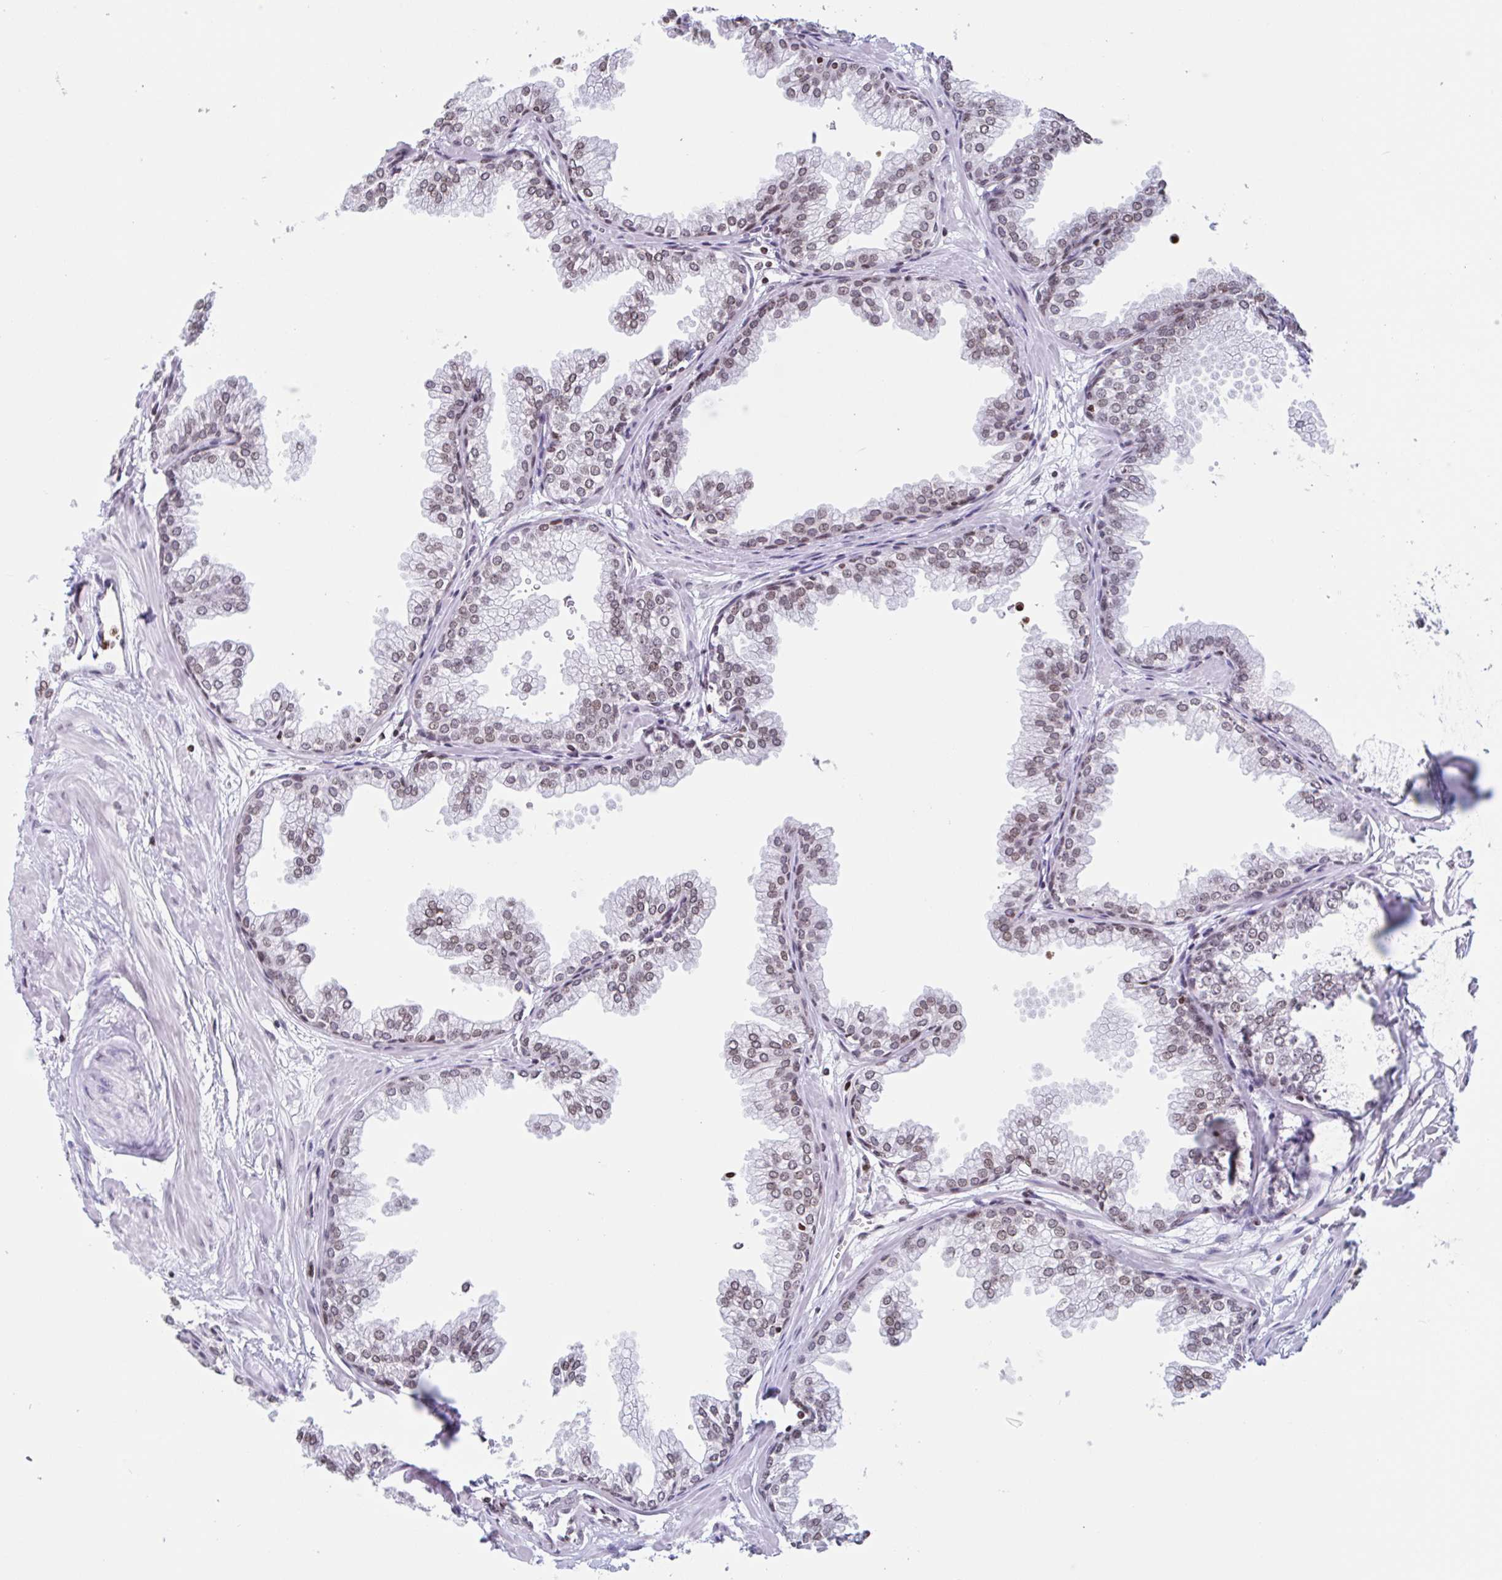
{"staining": {"intensity": "moderate", "quantity": ">75%", "location": "nuclear"}, "tissue": "prostate", "cell_type": "Glandular cells", "image_type": "normal", "snomed": [{"axis": "morphology", "description": "Normal tissue, NOS"}, {"axis": "topography", "description": "Prostate"}], "caption": "Moderate nuclear protein positivity is appreciated in approximately >75% of glandular cells in prostate.", "gene": "NOL6", "patient": {"sex": "male", "age": 37}}